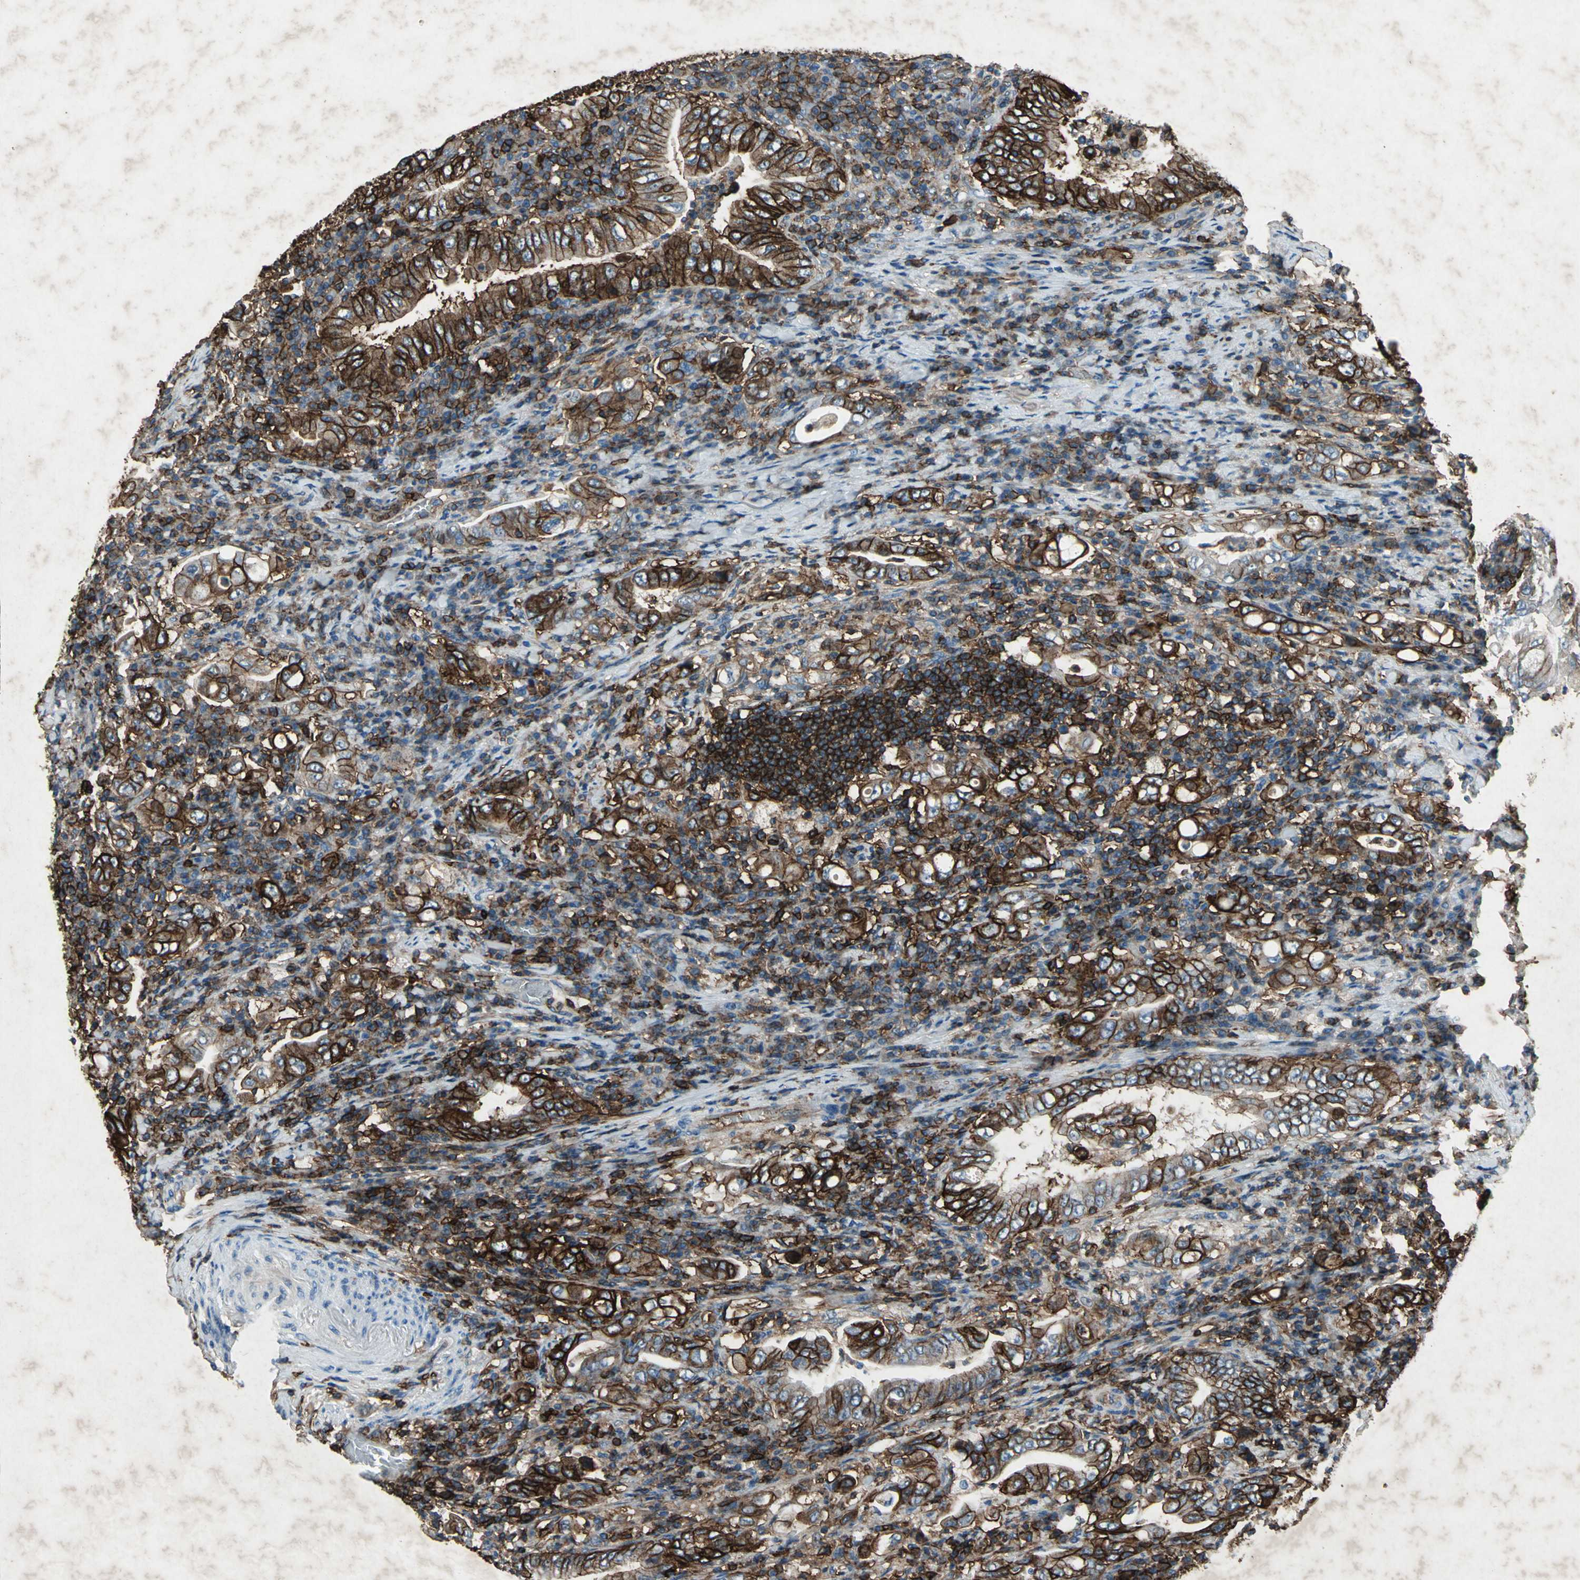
{"staining": {"intensity": "strong", "quantity": ">75%", "location": "cytoplasmic/membranous"}, "tissue": "stomach cancer", "cell_type": "Tumor cells", "image_type": "cancer", "snomed": [{"axis": "morphology", "description": "Normal tissue, NOS"}, {"axis": "morphology", "description": "Adenocarcinoma, NOS"}, {"axis": "topography", "description": "Esophagus"}, {"axis": "topography", "description": "Stomach, upper"}, {"axis": "topography", "description": "Peripheral nerve tissue"}], "caption": "Stomach cancer (adenocarcinoma) stained with DAB (3,3'-diaminobenzidine) IHC reveals high levels of strong cytoplasmic/membranous staining in approximately >75% of tumor cells.", "gene": "CCR6", "patient": {"sex": "male", "age": 62}}